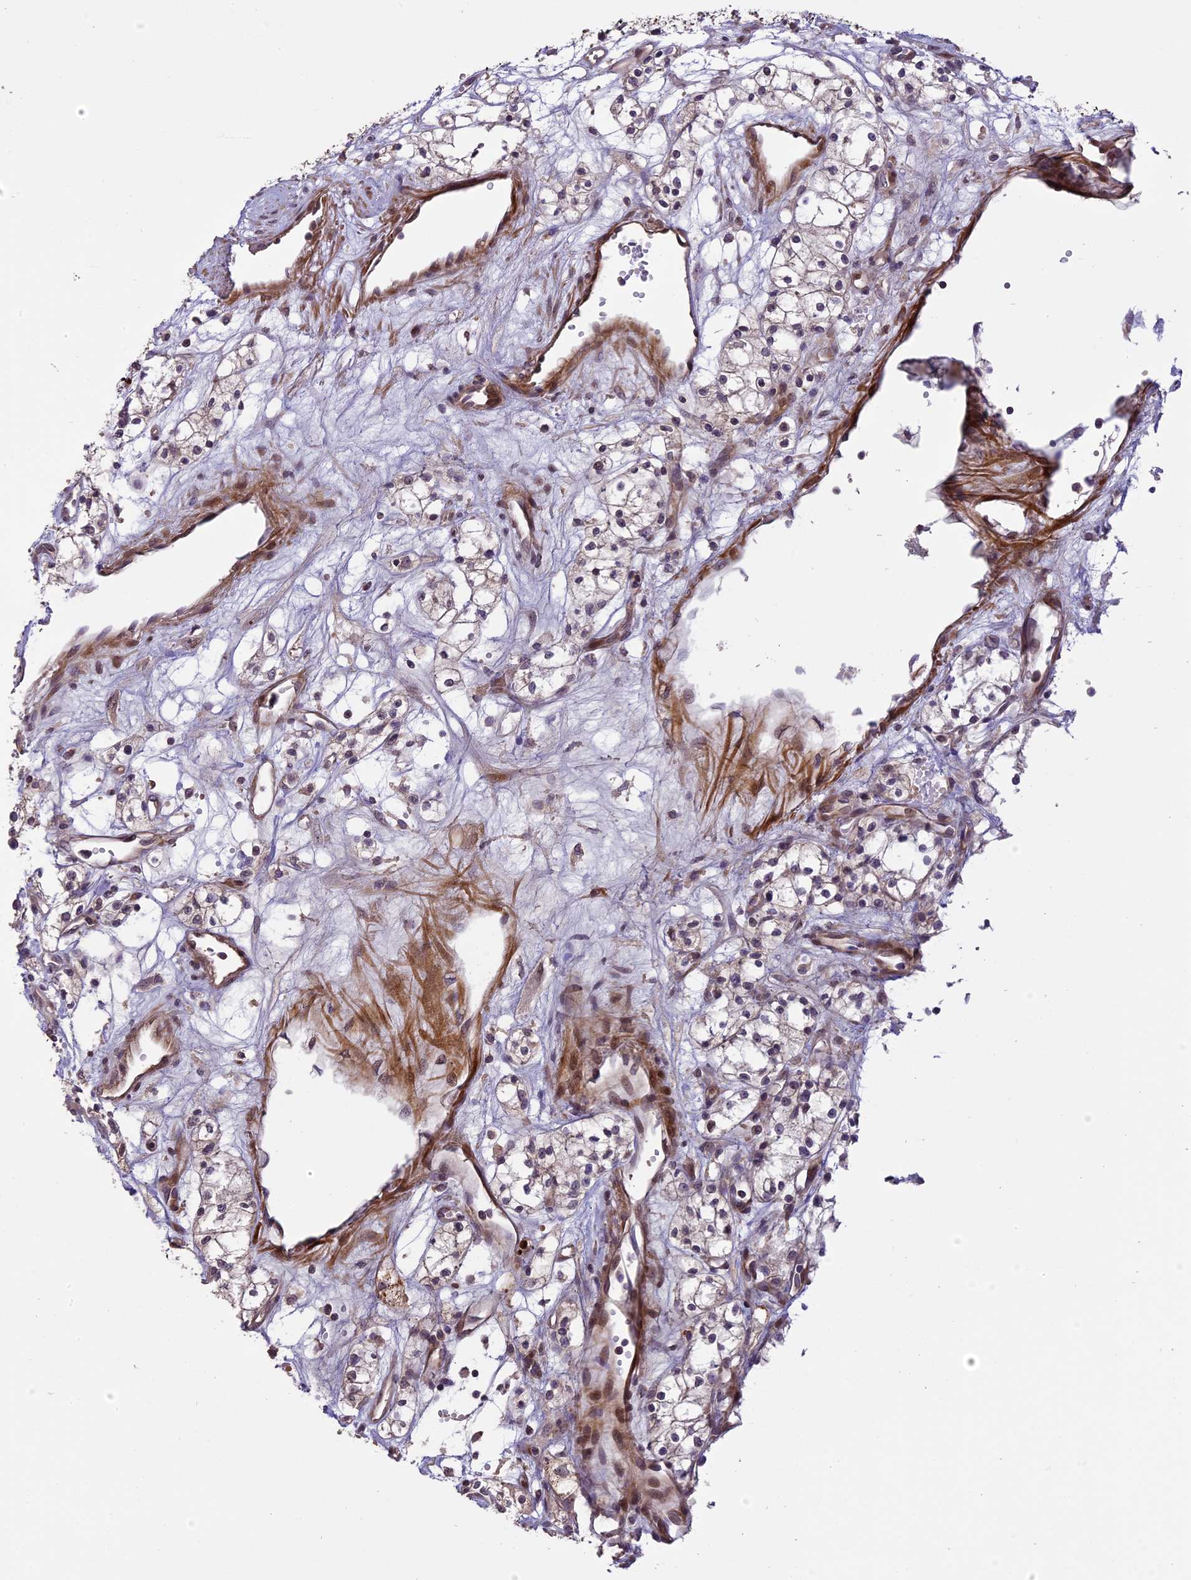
{"staining": {"intensity": "weak", "quantity": "<25%", "location": "cytoplasmic/membranous"}, "tissue": "renal cancer", "cell_type": "Tumor cells", "image_type": "cancer", "snomed": [{"axis": "morphology", "description": "Adenocarcinoma, NOS"}, {"axis": "topography", "description": "Kidney"}], "caption": "Immunohistochemistry (IHC) of human renal cancer exhibits no positivity in tumor cells. The staining was performed using DAB (3,3'-diaminobenzidine) to visualize the protein expression in brown, while the nuclei were stained in blue with hematoxylin (Magnification: 20x).", "gene": "ENHO", "patient": {"sex": "male", "age": 59}}